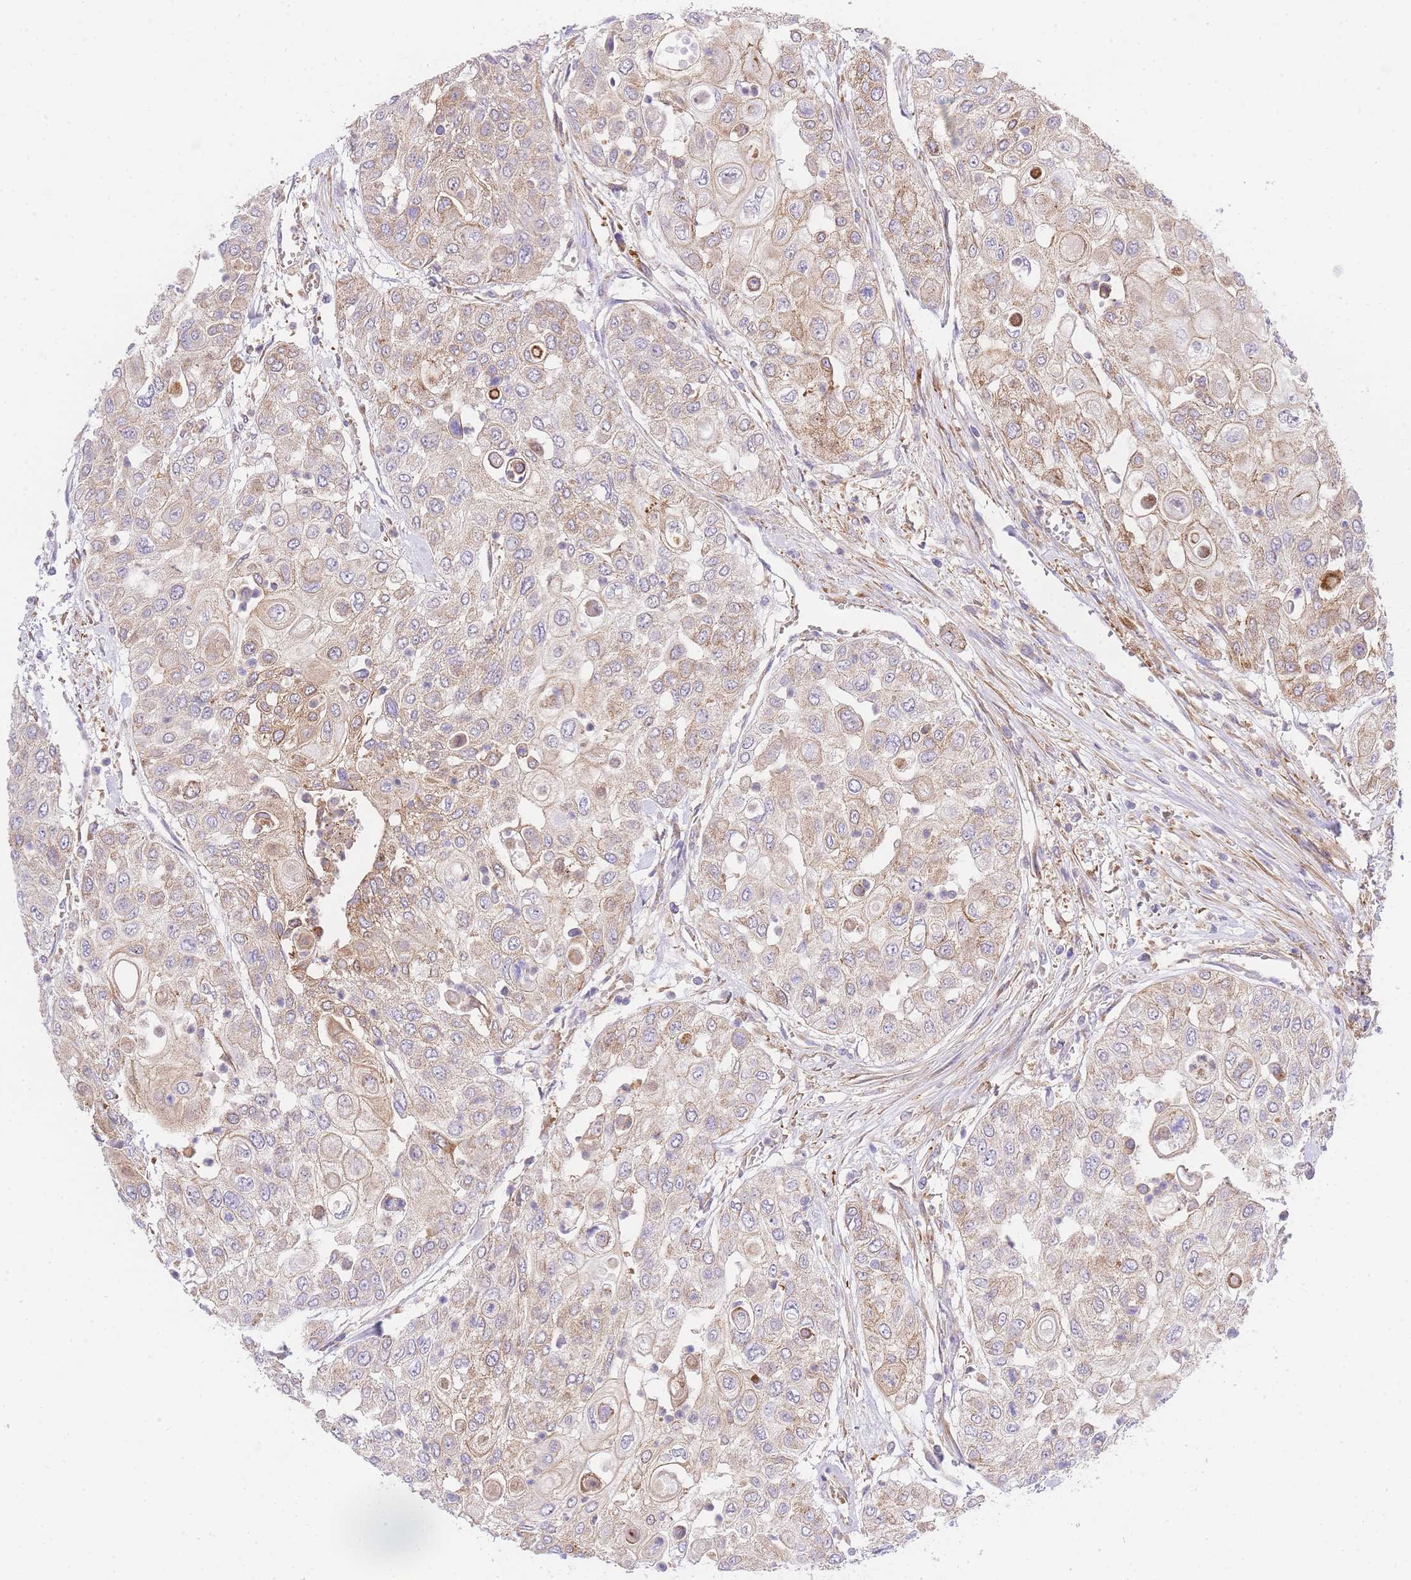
{"staining": {"intensity": "weak", "quantity": ">75%", "location": "cytoplasmic/membranous"}, "tissue": "urothelial cancer", "cell_type": "Tumor cells", "image_type": "cancer", "snomed": [{"axis": "morphology", "description": "Urothelial carcinoma, High grade"}, {"axis": "topography", "description": "Urinary bladder"}], "caption": "Immunohistochemical staining of high-grade urothelial carcinoma shows low levels of weak cytoplasmic/membranous staining in about >75% of tumor cells. Nuclei are stained in blue.", "gene": "INSYN2B", "patient": {"sex": "female", "age": 79}}